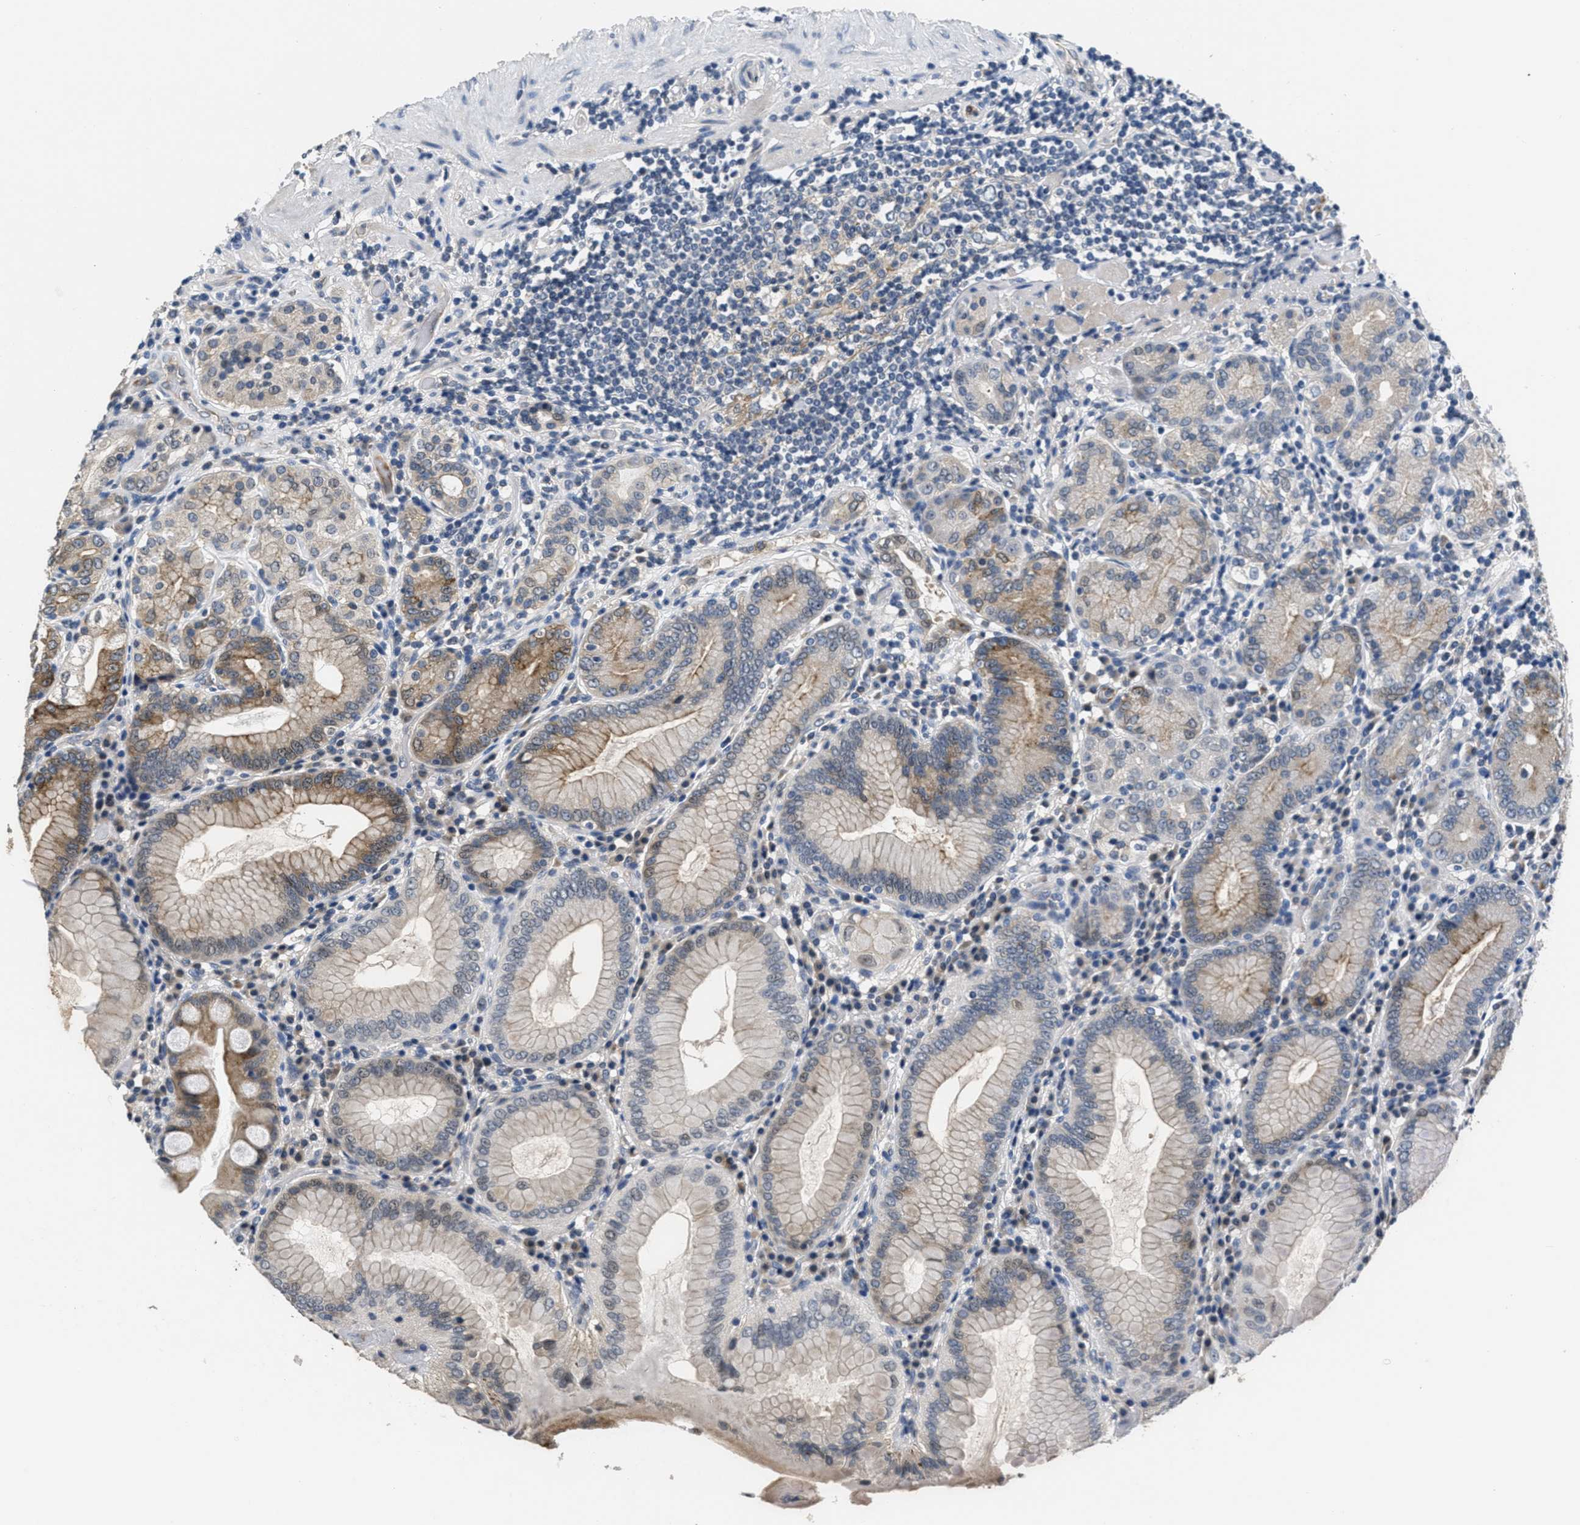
{"staining": {"intensity": "moderate", "quantity": "<25%", "location": "cytoplasmic/membranous"}, "tissue": "stomach", "cell_type": "Glandular cells", "image_type": "normal", "snomed": [{"axis": "morphology", "description": "Normal tissue, NOS"}, {"axis": "topography", "description": "Stomach, lower"}], "caption": "Glandular cells exhibit low levels of moderate cytoplasmic/membranous staining in about <25% of cells in unremarkable human stomach. (DAB (3,3'-diaminobenzidine) IHC, brown staining for protein, blue staining for nuclei).", "gene": "ANGPT1", "patient": {"sex": "female", "age": 76}}